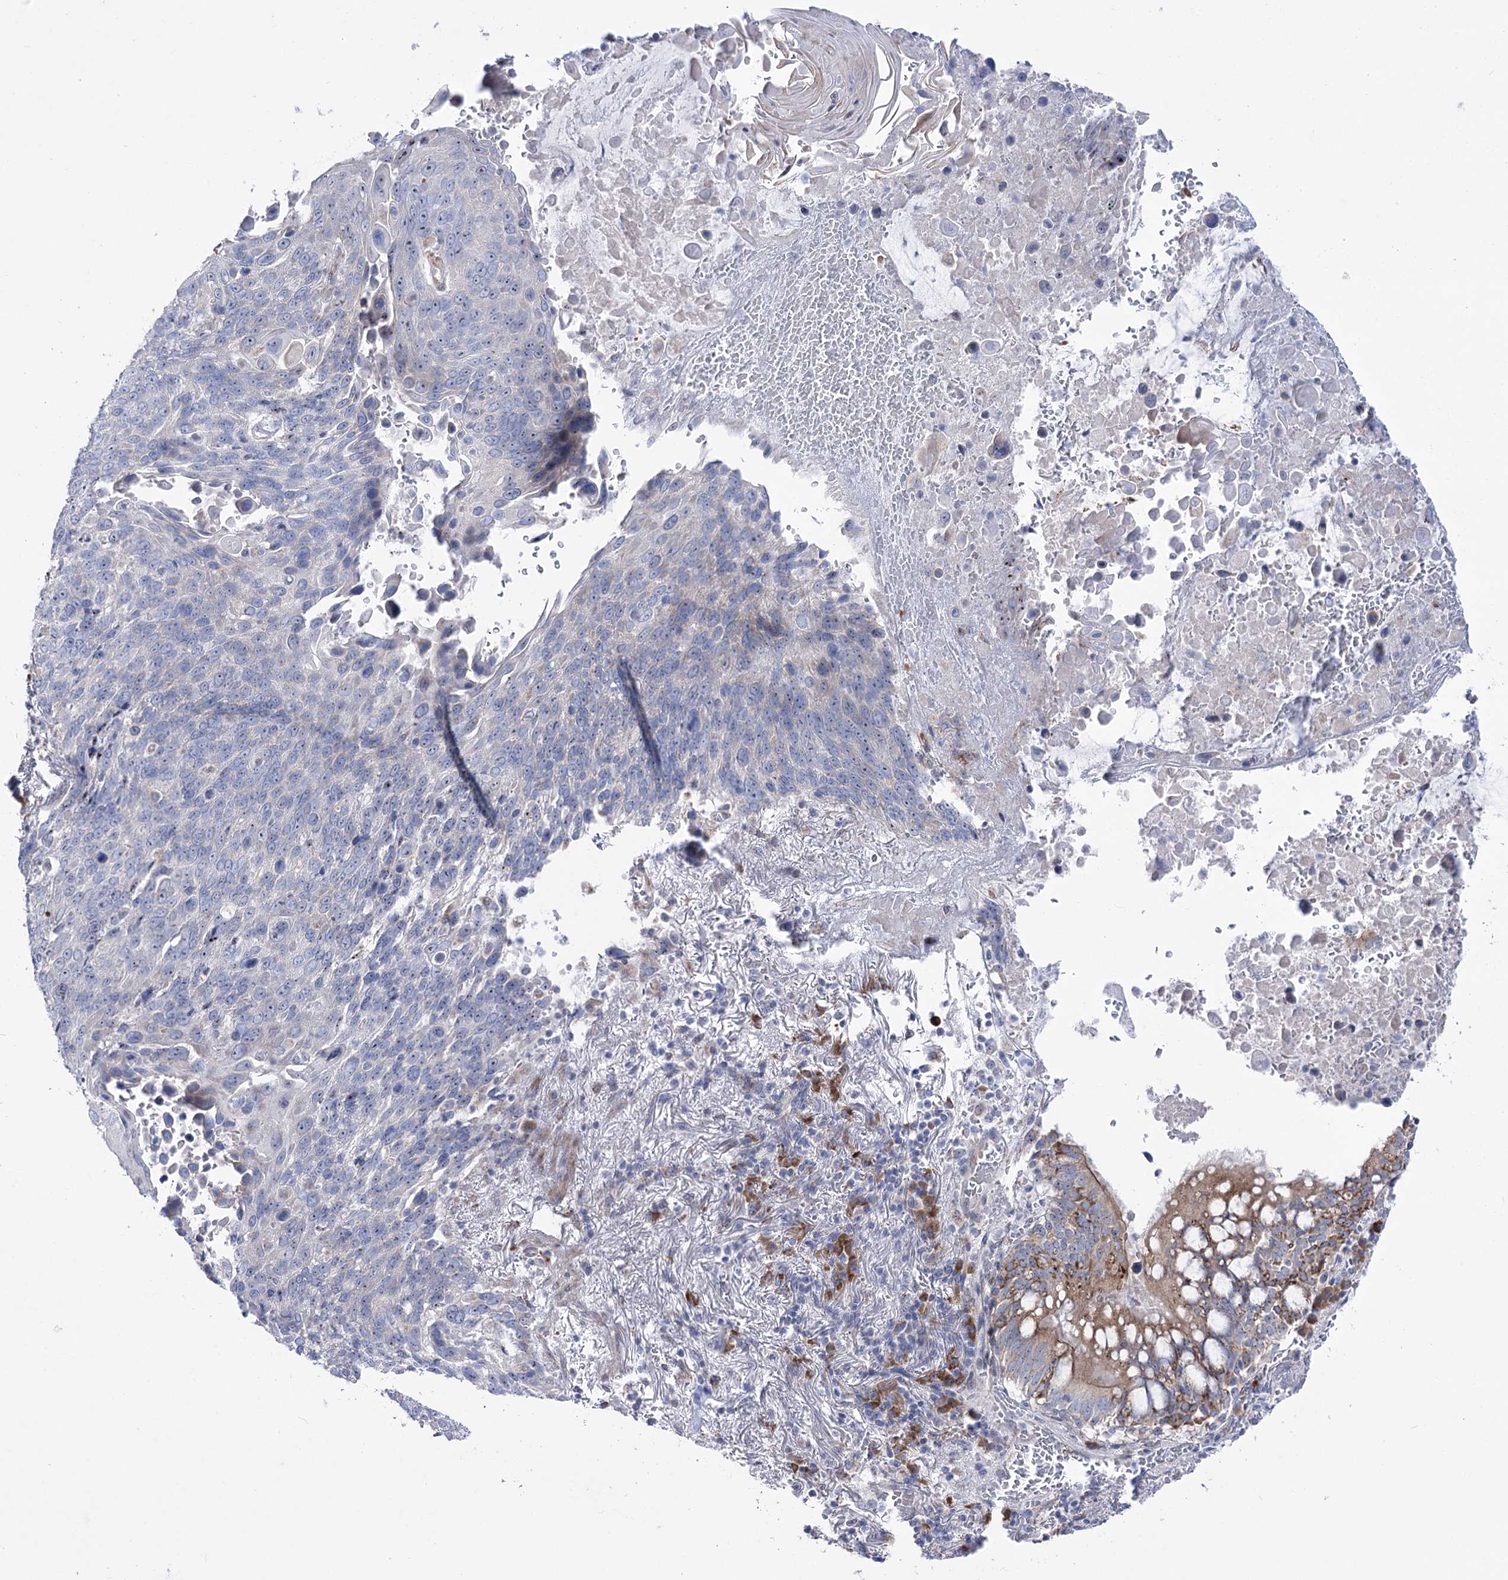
{"staining": {"intensity": "negative", "quantity": "none", "location": "none"}, "tissue": "lung cancer", "cell_type": "Tumor cells", "image_type": "cancer", "snomed": [{"axis": "morphology", "description": "Squamous cell carcinoma, NOS"}, {"axis": "topography", "description": "Lung"}], "caption": "High power microscopy photomicrograph of an immunohistochemistry histopathology image of lung cancer, revealing no significant positivity in tumor cells.", "gene": "METTL5", "patient": {"sex": "male", "age": 66}}